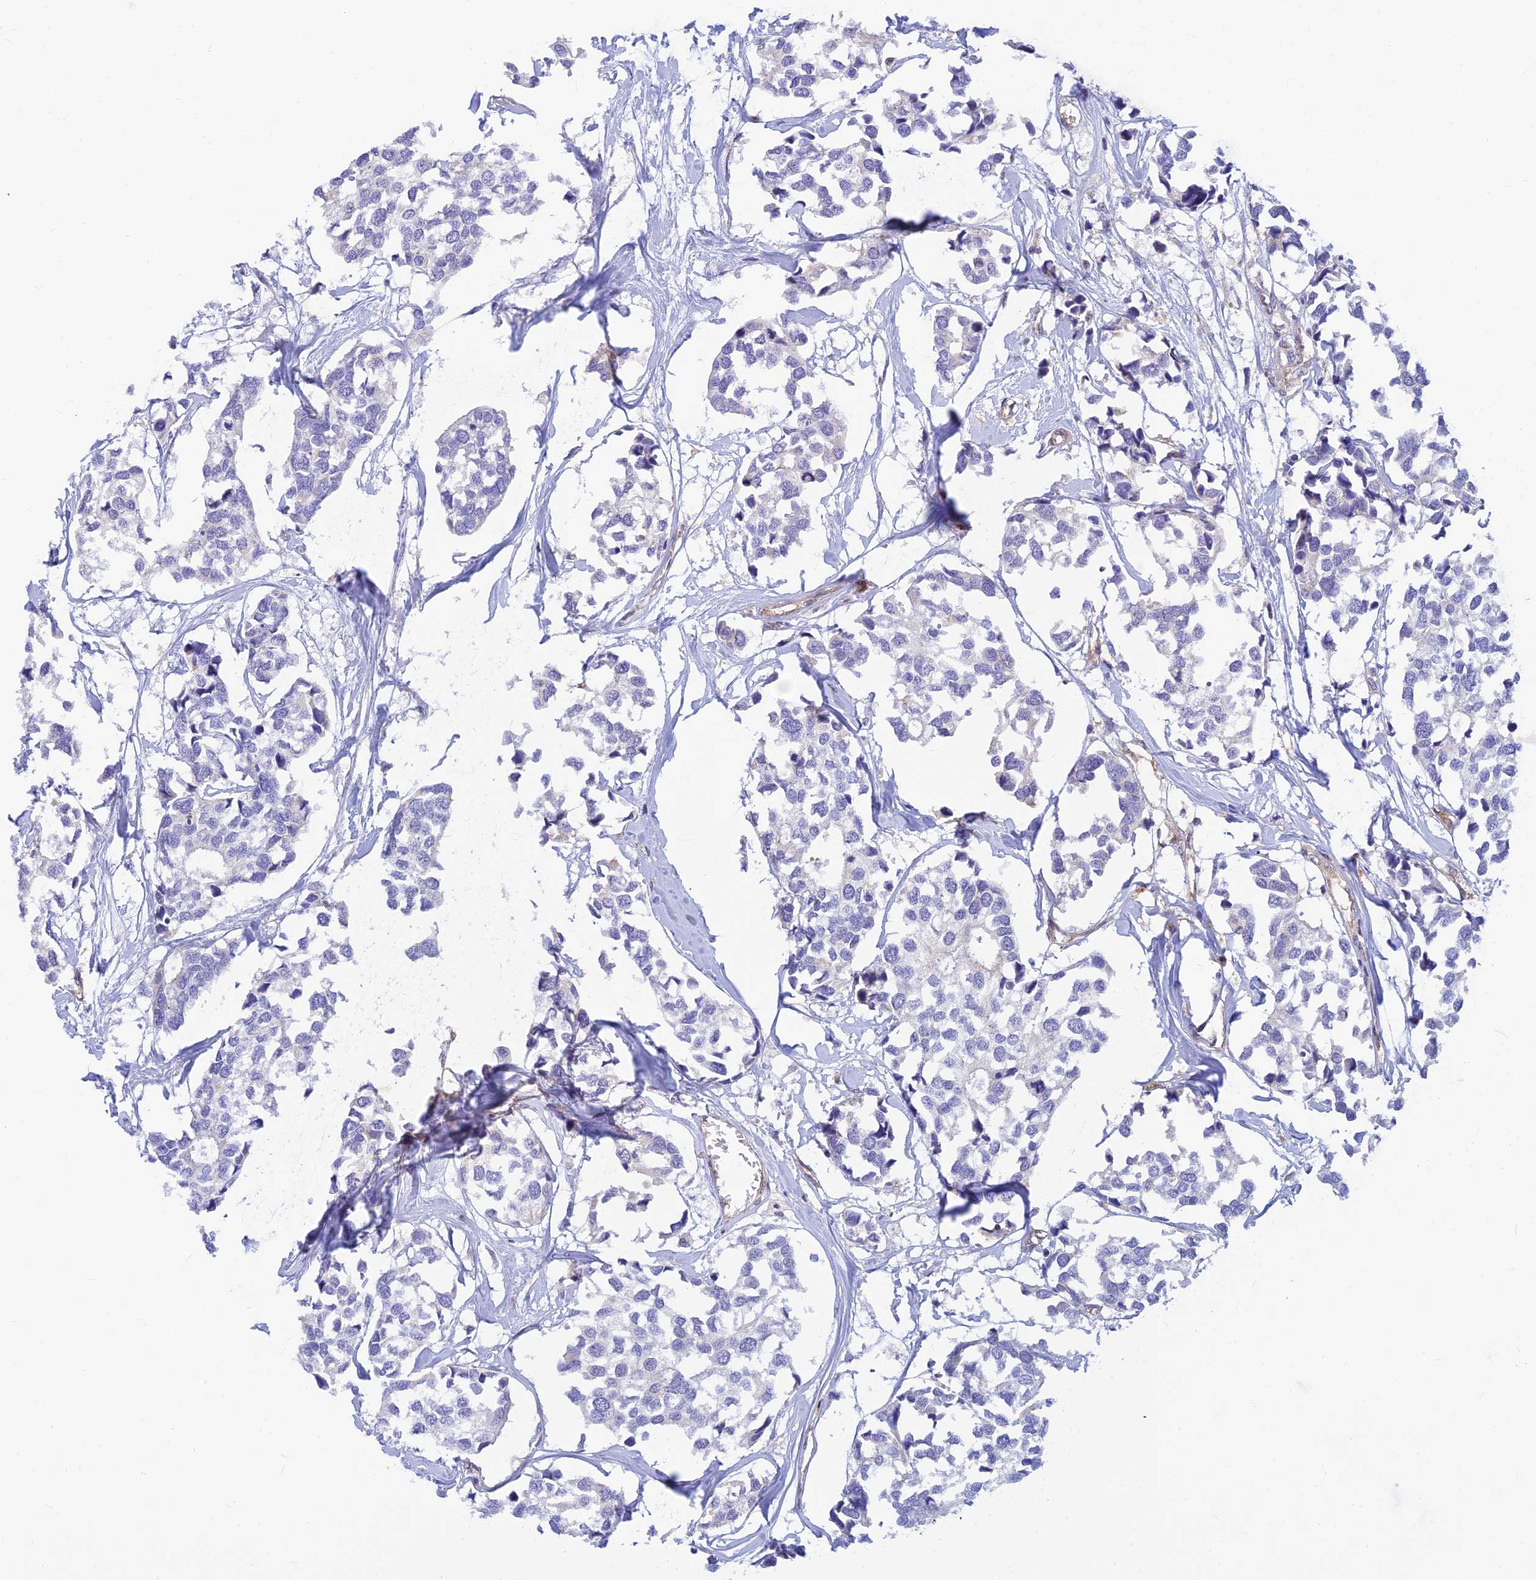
{"staining": {"intensity": "negative", "quantity": "none", "location": "none"}, "tissue": "breast cancer", "cell_type": "Tumor cells", "image_type": "cancer", "snomed": [{"axis": "morphology", "description": "Duct carcinoma"}, {"axis": "topography", "description": "Breast"}], "caption": "Immunohistochemistry (IHC) of breast invasive ductal carcinoma reveals no positivity in tumor cells.", "gene": "LYSMD2", "patient": {"sex": "female", "age": 83}}